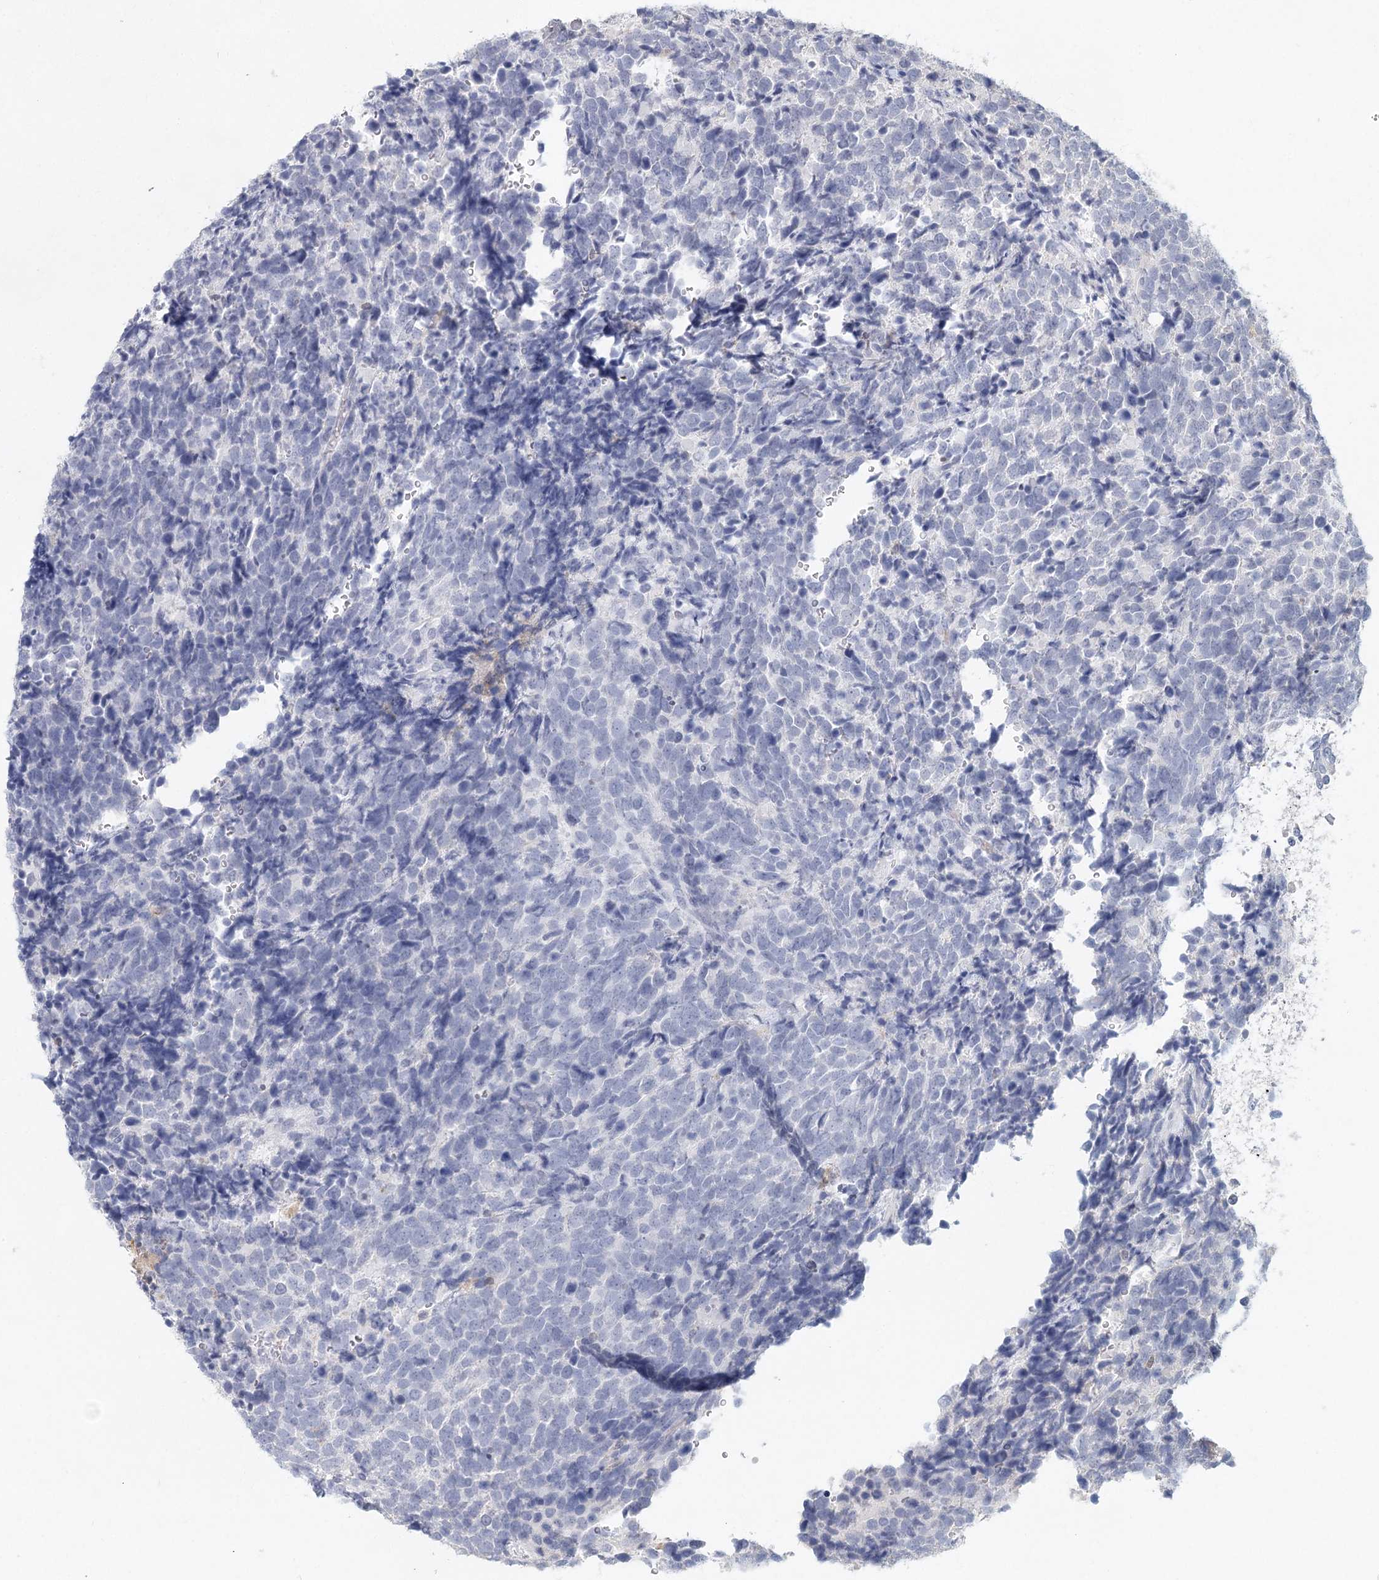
{"staining": {"intensity": "negative", "quantity": "none", "location": "none"}, "tissue": "urothelial cancer", "cell_type": "Tumor cells", "image_type": "cancer", "snomed": [{"axis": "morphology", "description": "Urothelial carcinoma, High grade"}, {"axis": "topography", "description": "Urinary bladder"}], "caption": "High power microscopy image of an IHC photomicrograph of urothelial carcinoma (high-grade), revealing no significant positivity in tumor cells. Nuclei are stained in blue.", "gene": "ARSI", "patient": {"sex": "female", "age": 82}}